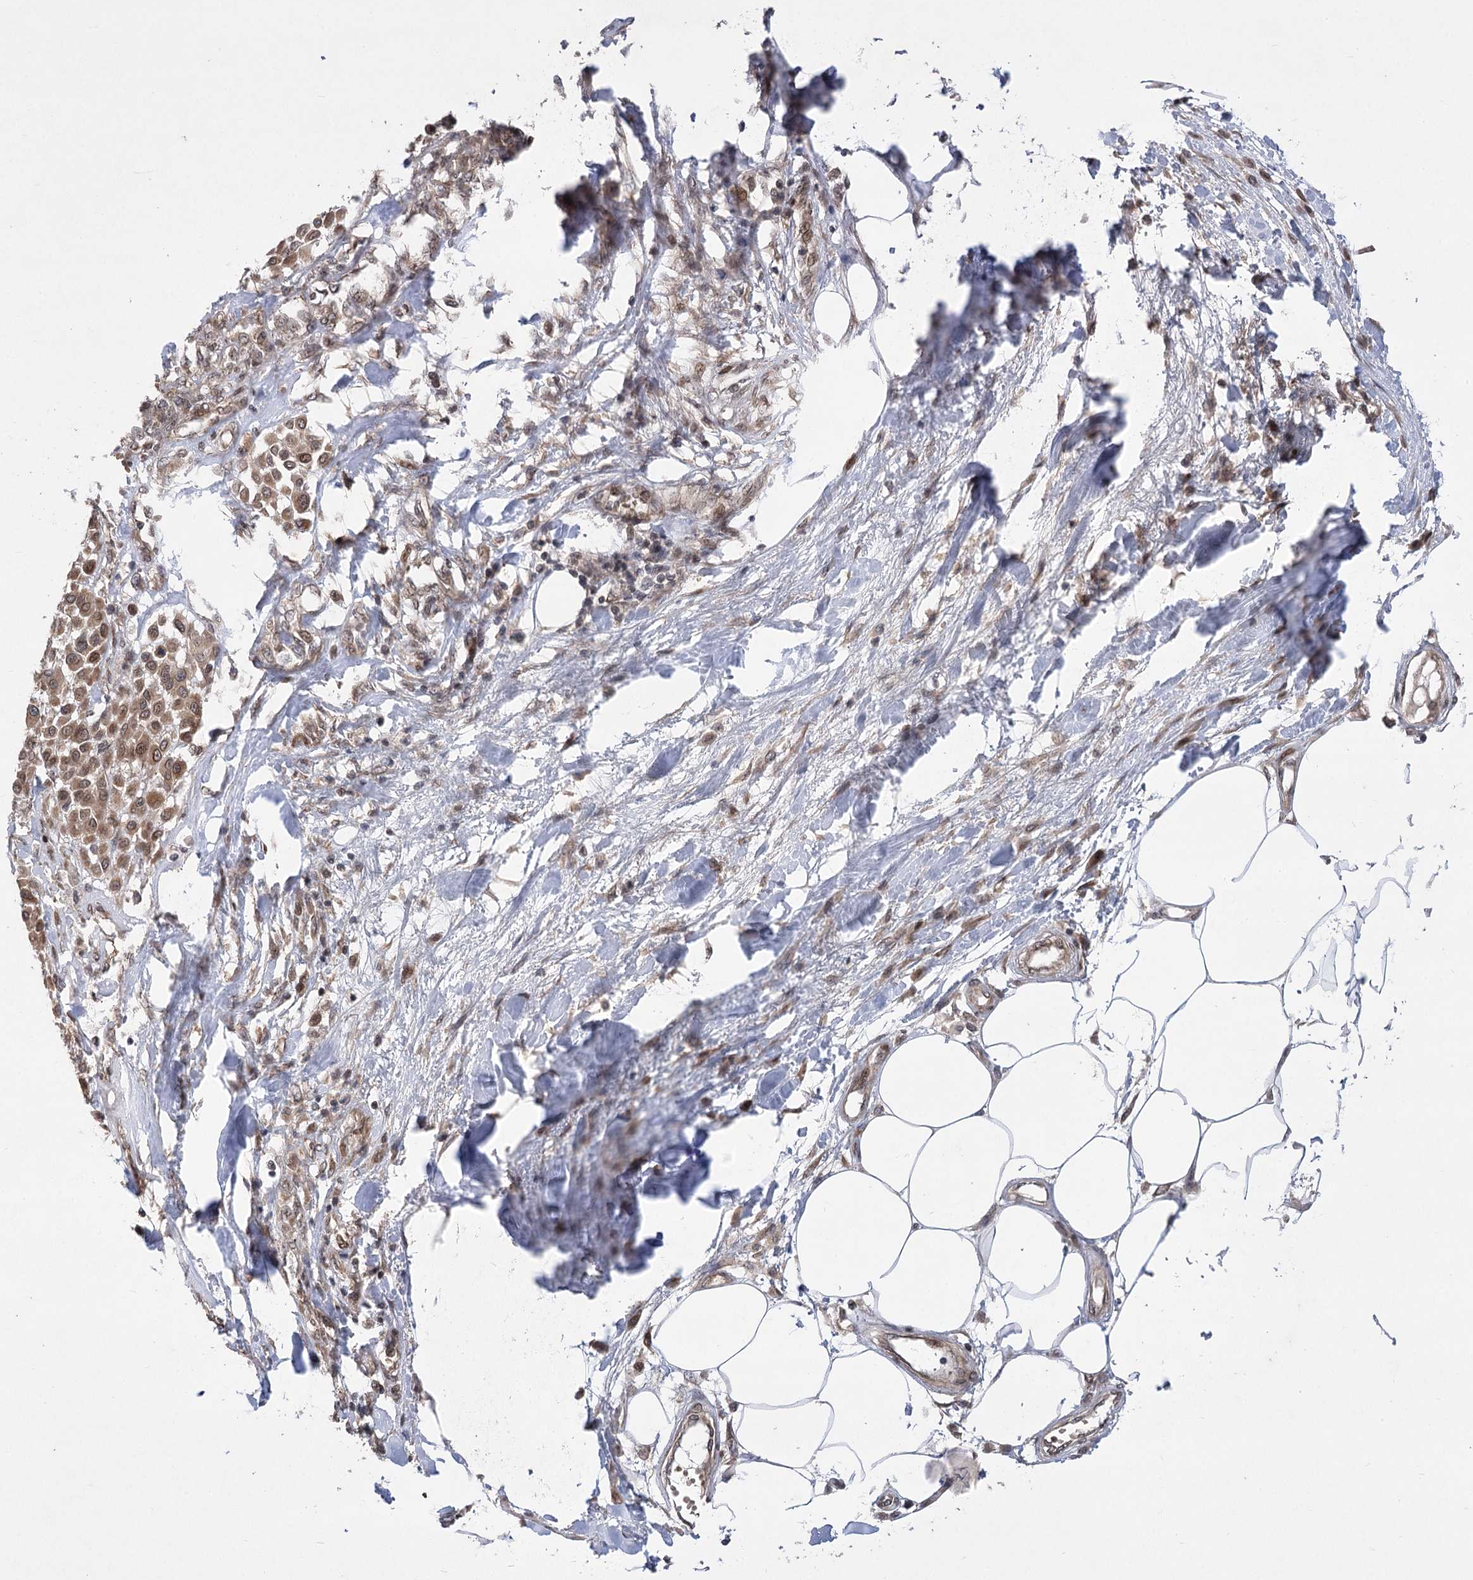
{"staining": {"intensity": "moderate", "quantity": ">75%", "location": "cytoplasmic/membranous,nuclear"}, "tissue": "melanoma", "cell_type": "Tumor cells", "image_type": "cancer", "snomed": [{"axis": "morphology", "description": "Malignant melanoma, Metastatic site"}, {"axis": "topography", "description": "Soft tissue"}], "caption": "Human melanoma stained with a protein marker exhibits moderate staining in tumor cells.", "gene": "TENM2", "patient": {"sex": "male", "age": 41}}